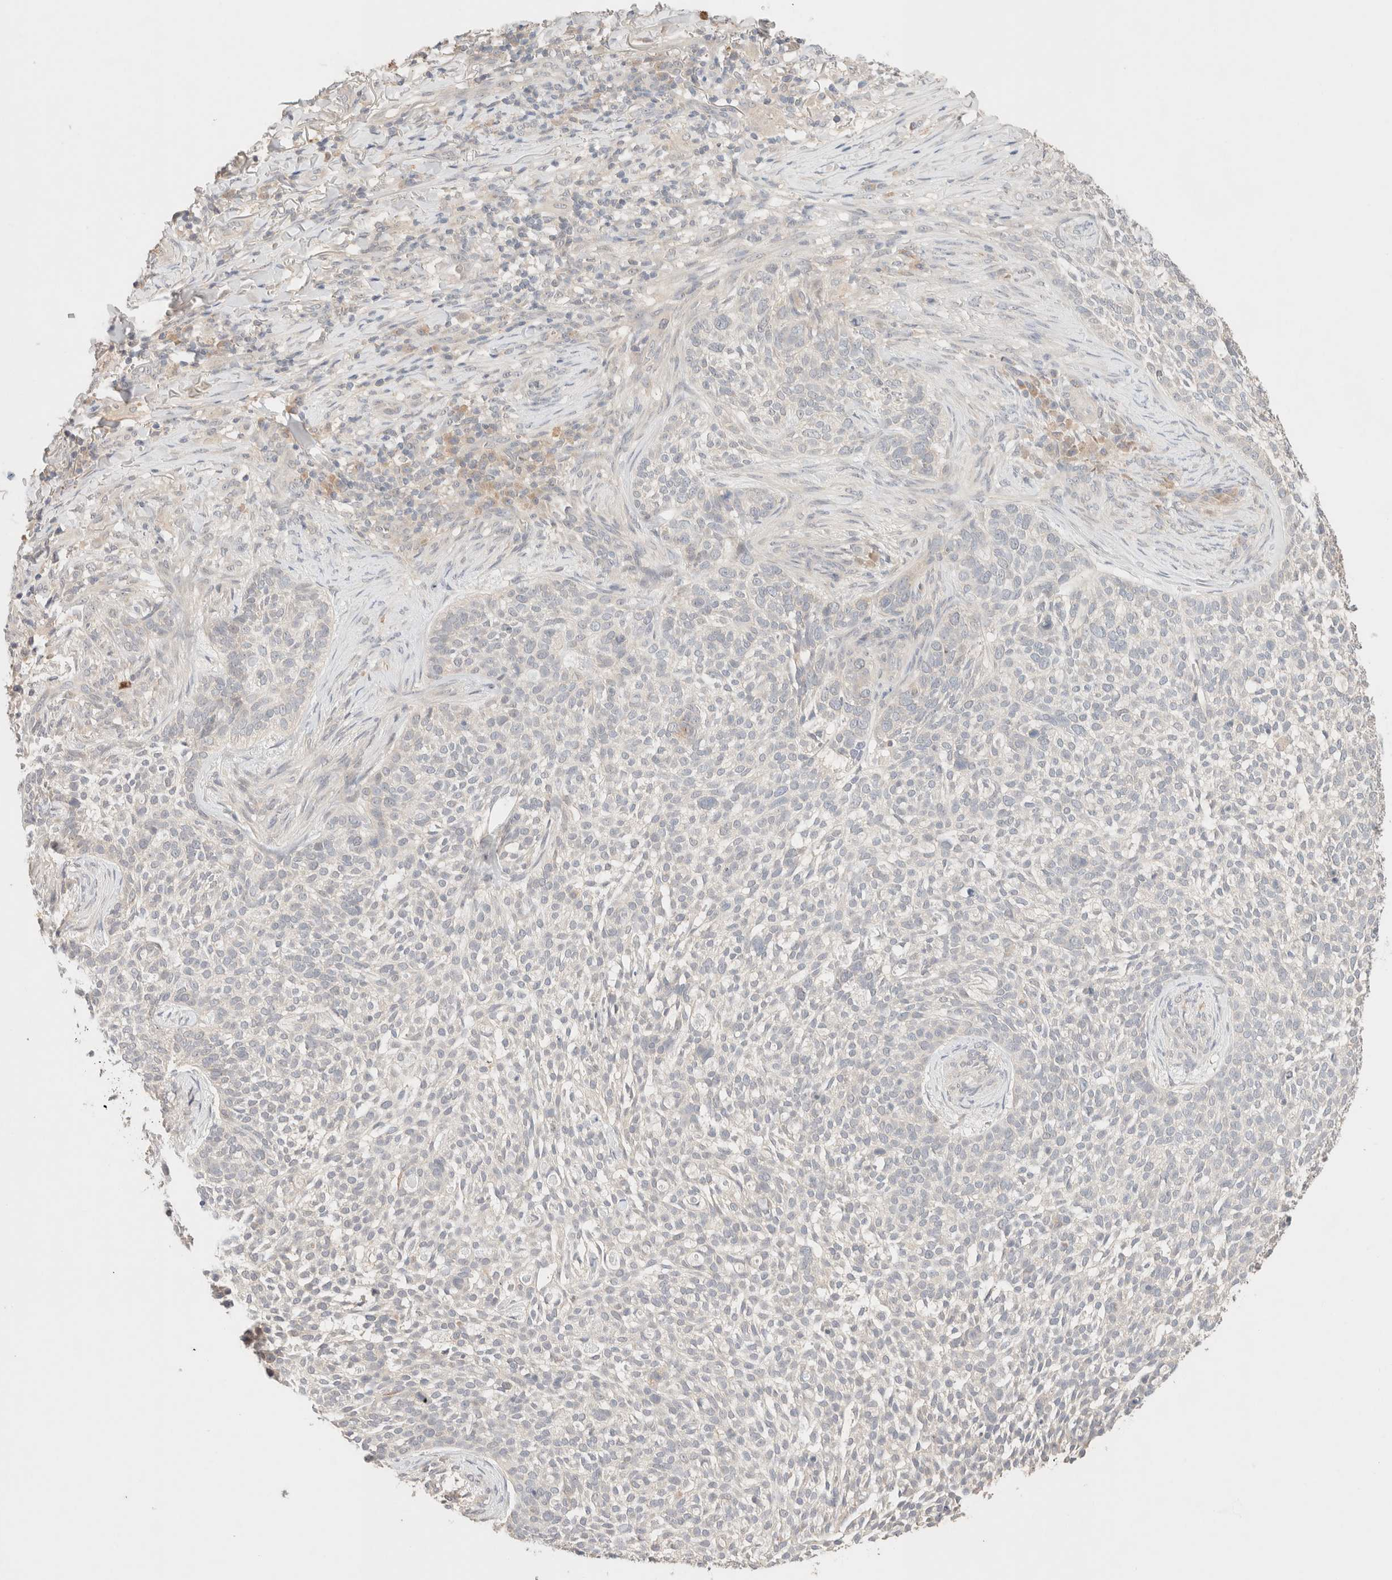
{"staining": {"intensity": "negative", "quantity": "none", "location": "none"}, "tissue": "skin cancer", "cell_type": "Tumor cells", "image_type": "cancer", "snomed": [{"axis": "morphology", "description": "Basal cell carcinoma"}, {"axis": "topography", "description": "Skin"}], "caption": "An immunohistochemistry histopathology image of skin cancer is shown. There is no staining in tumor cells of skin cancer.", "gene": "SARM1", "patient": {"sex": "female", "age": 64}}